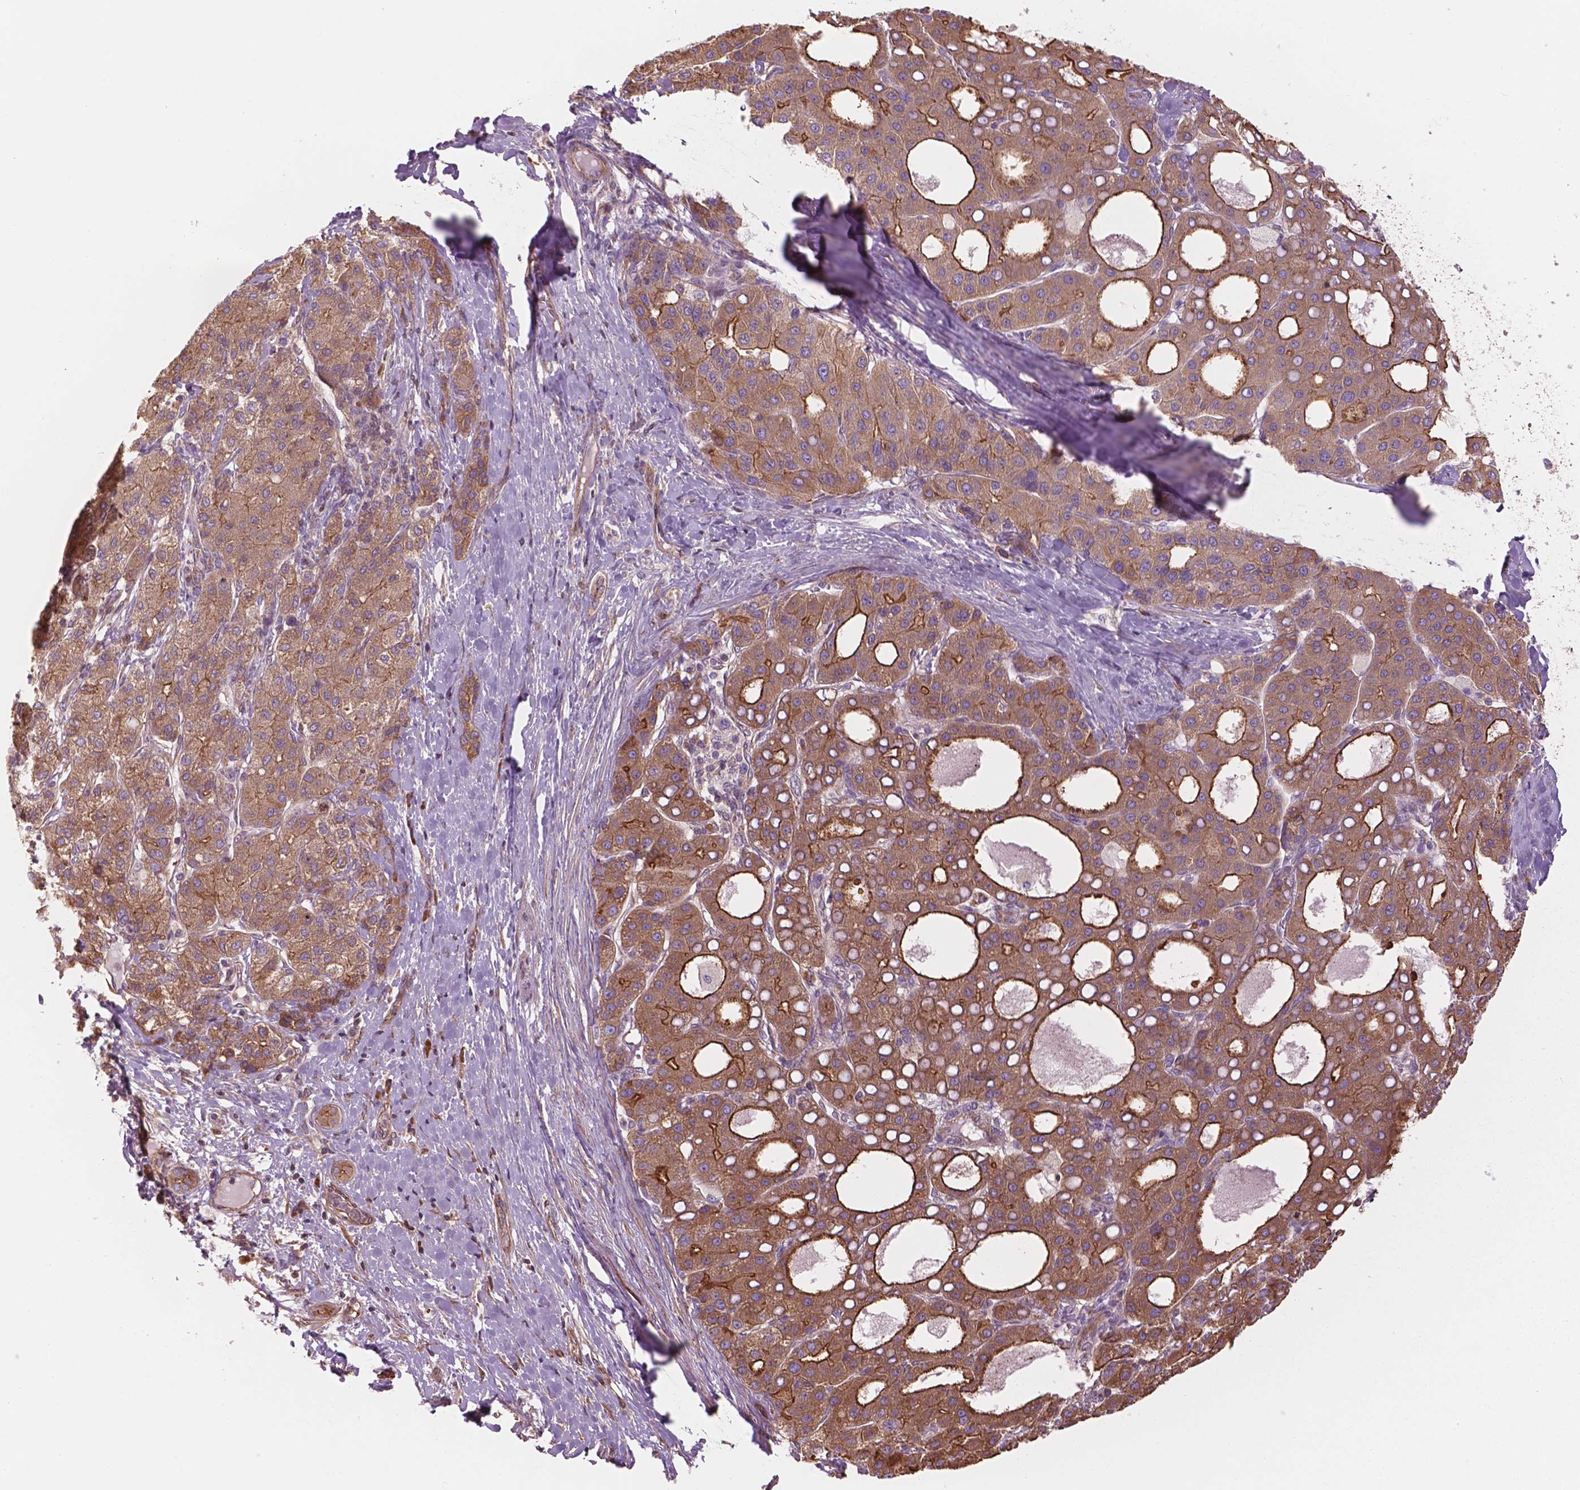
{"staining": {"intensity": "strong", "quantity": "25%-75%", "location": "cytoplasmic/membranous"}, "tissue": "liver cancer", "cell_type": "Tumor cells", "image_type": "cancer", "snomed": [{"axis": "morphology", "description": "Carcinoma, Hepatocellular, NOS"}, {"axis": "topography", "description": "Liver"}], "caption": "The histopathology image displays a brown stain indicating the presence of a protein in the cytoplasmic/membranous of tumor cells in hepatocellular carcinoma (liver).", "gene": "SURF4", "patient": {"sex": "male", "age": 65}}